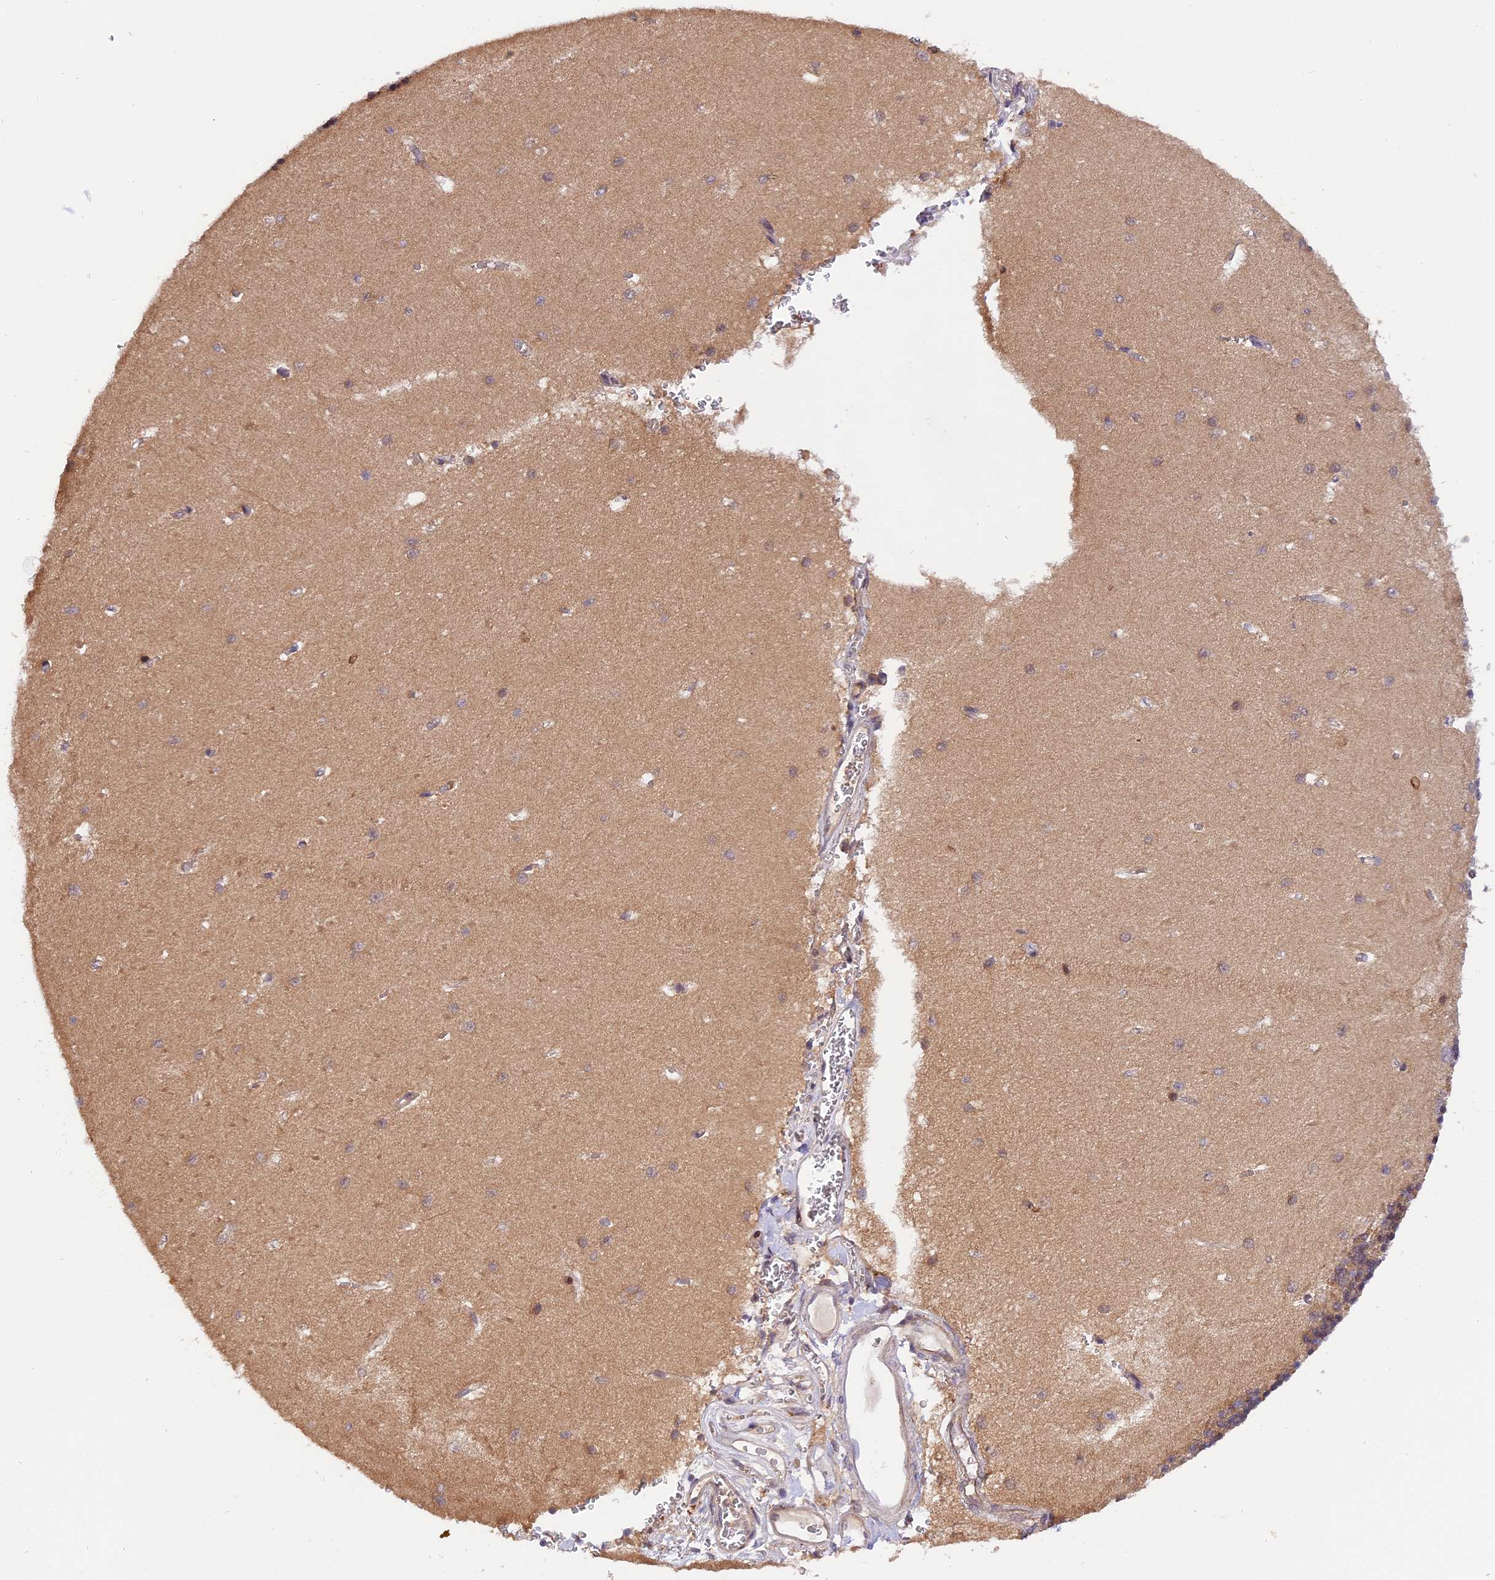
{"staining": {"intensity": "moderate", "quantity": "25%-75%", "location": "cytoplasmic/membranous"}, "tissue": "cerebellum", "cell_type": "Cells in granular layer", "image_type": "normal", "snomed": [{"axis": "morphology", "description": "Normal tissue, NOS"}, {"axis": "topography", "description": "Cerebellum"}], "caption": "Immunohistochemical staining of benign human cerebellum reveals 25%-75% levels of moderate cytoplasmic/membranous protein staining in approximately 25%-75% of cells in granular layer.", "gene": "SAMD4A", "patient": {"sex": "male", "age": 37}}